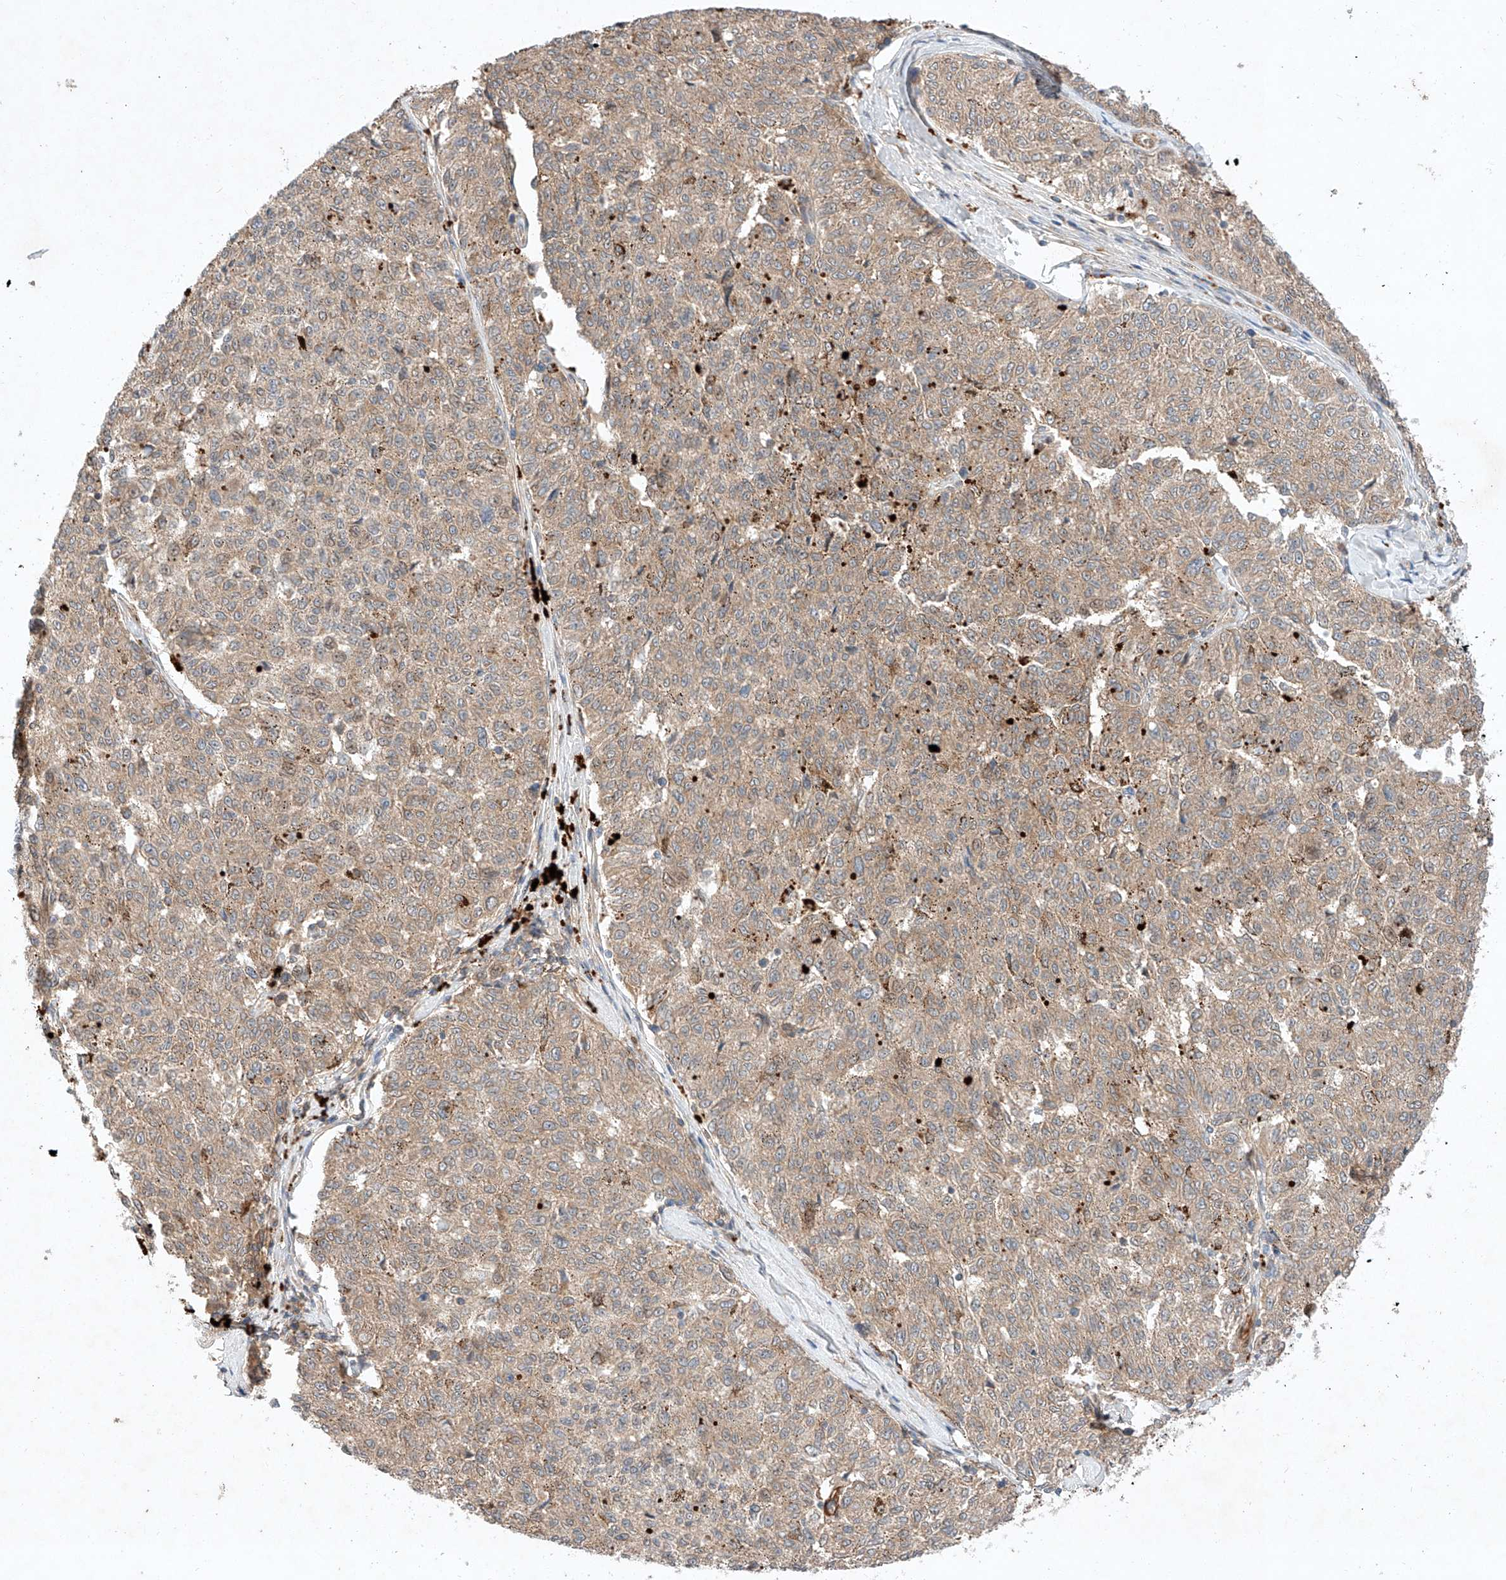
{"staining": {"intensity": "weak", "quantity": ">75%", "location": "cytoplasmic/membranous"}, "tissue": "melanoma", "cell_type": "Tumor cells", "image_type": "cancer", "snomed": [{"axis": "morphology", "description": "Malignant melanoma, NOS"}, {"axis": "topography", "description": "Skin"}], "caption": "Malignant melanoma was stained to show a protein in brown. There is low levels of weak cytoplasmic/membranous expression in about >75% of tumor cells.", "gene": "ARHGAP33", "patient": {"sex": "female", "age": 72}}